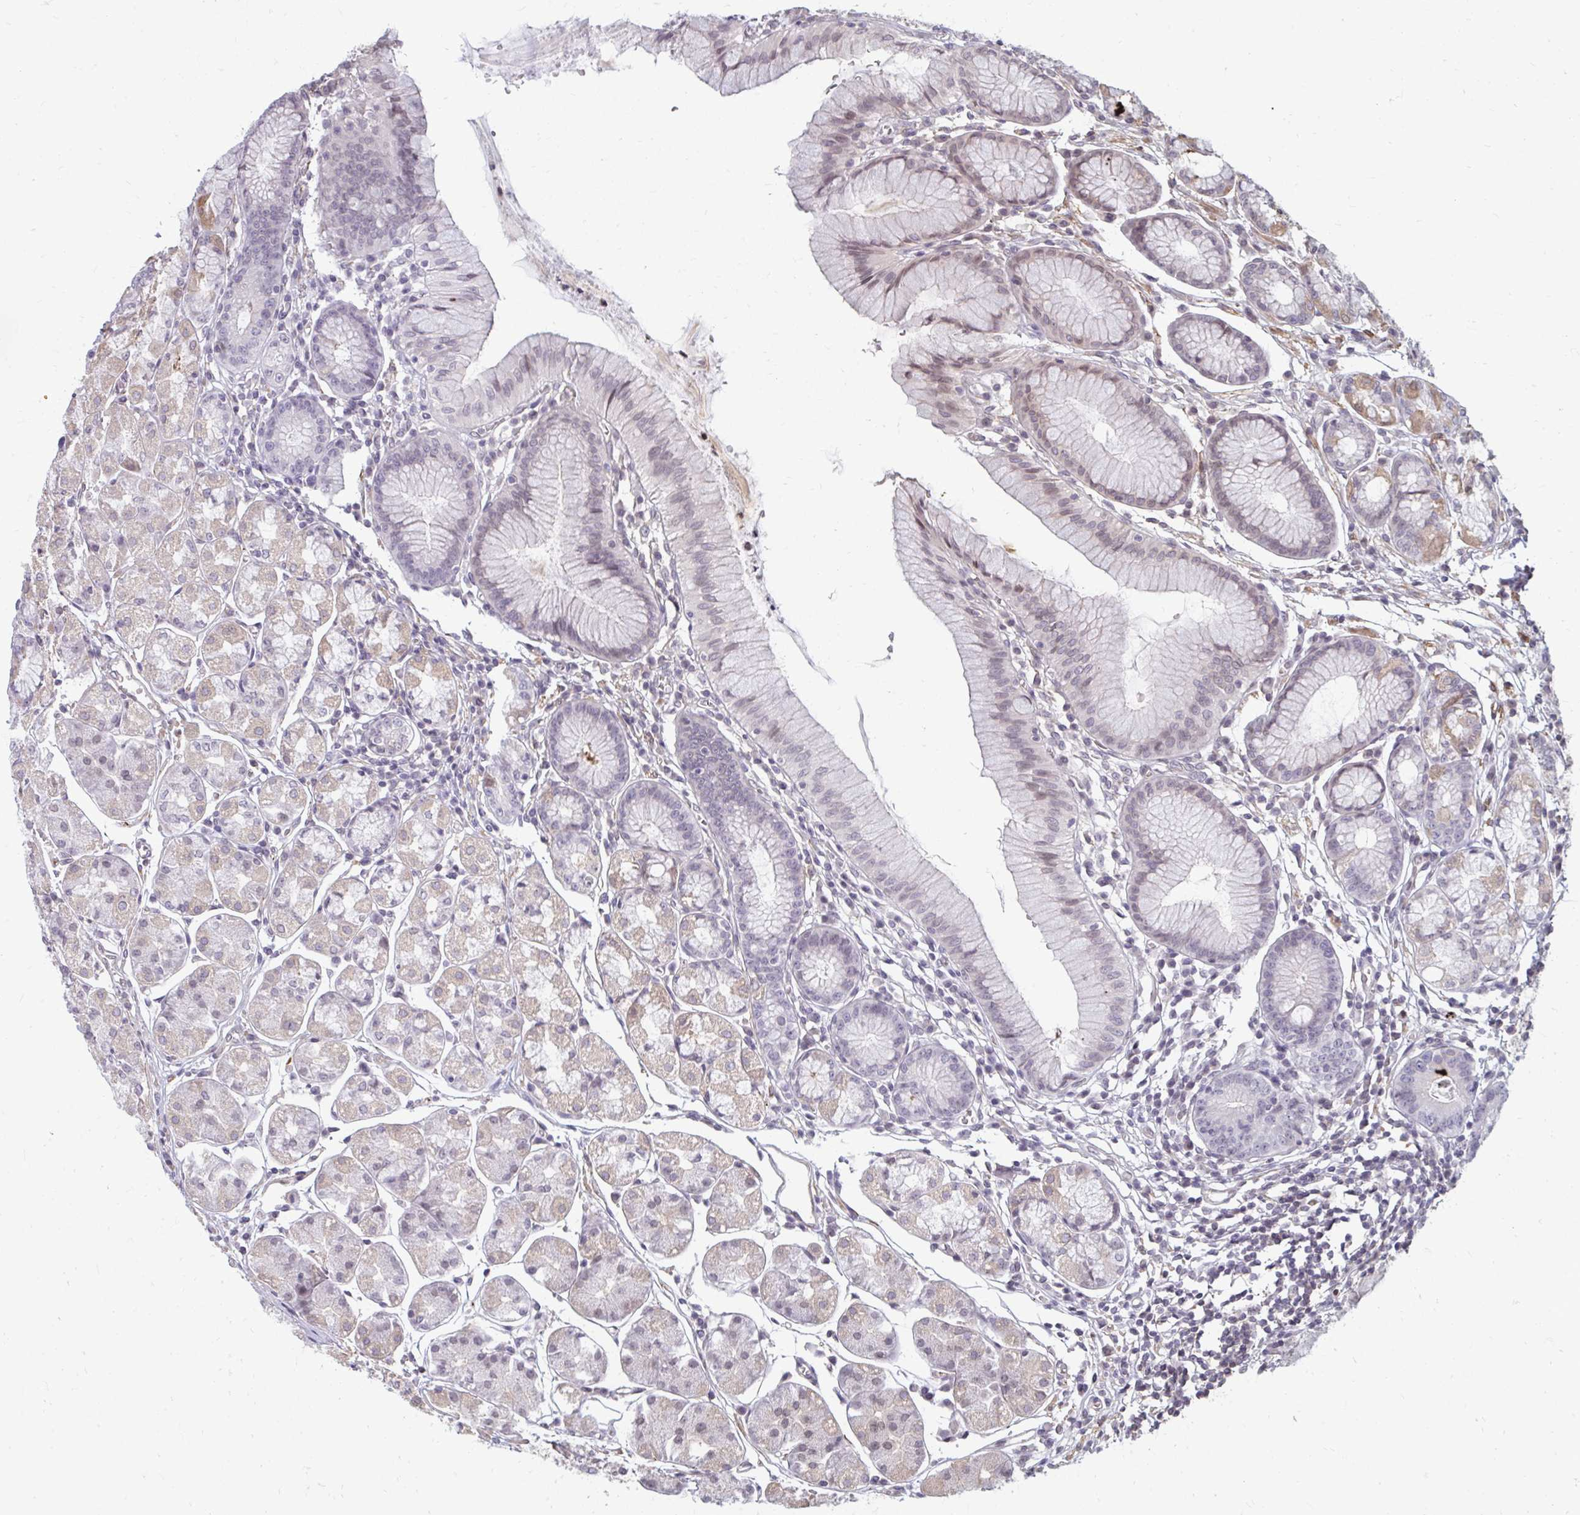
{"staining": {"intensity": "weak", "quantity": "25%-75%", "location": "cytoplasmic/membranous,nuclear"}, "tissue": "stomach", "cell_type": "Glandular cells", "image_type": "normal", "snomed": [{"axis": "morphology", "description": "Normal tissue, NOS"}, {"axis": "topography", "description": "Stomach"}], "caption": "Weak cytoplasmic/membranous,nuclear staining is identified in approximately 25%-75% of glandular cells in unremarkable stomach. (Stains: DAB (3,3'-diaminobenzidine) in brown, nuclei in blue, Microscopy: brightfield microscopy at high magnification).", "gene": "GPC5", "patient": {"sex": "male", "age": 55}}